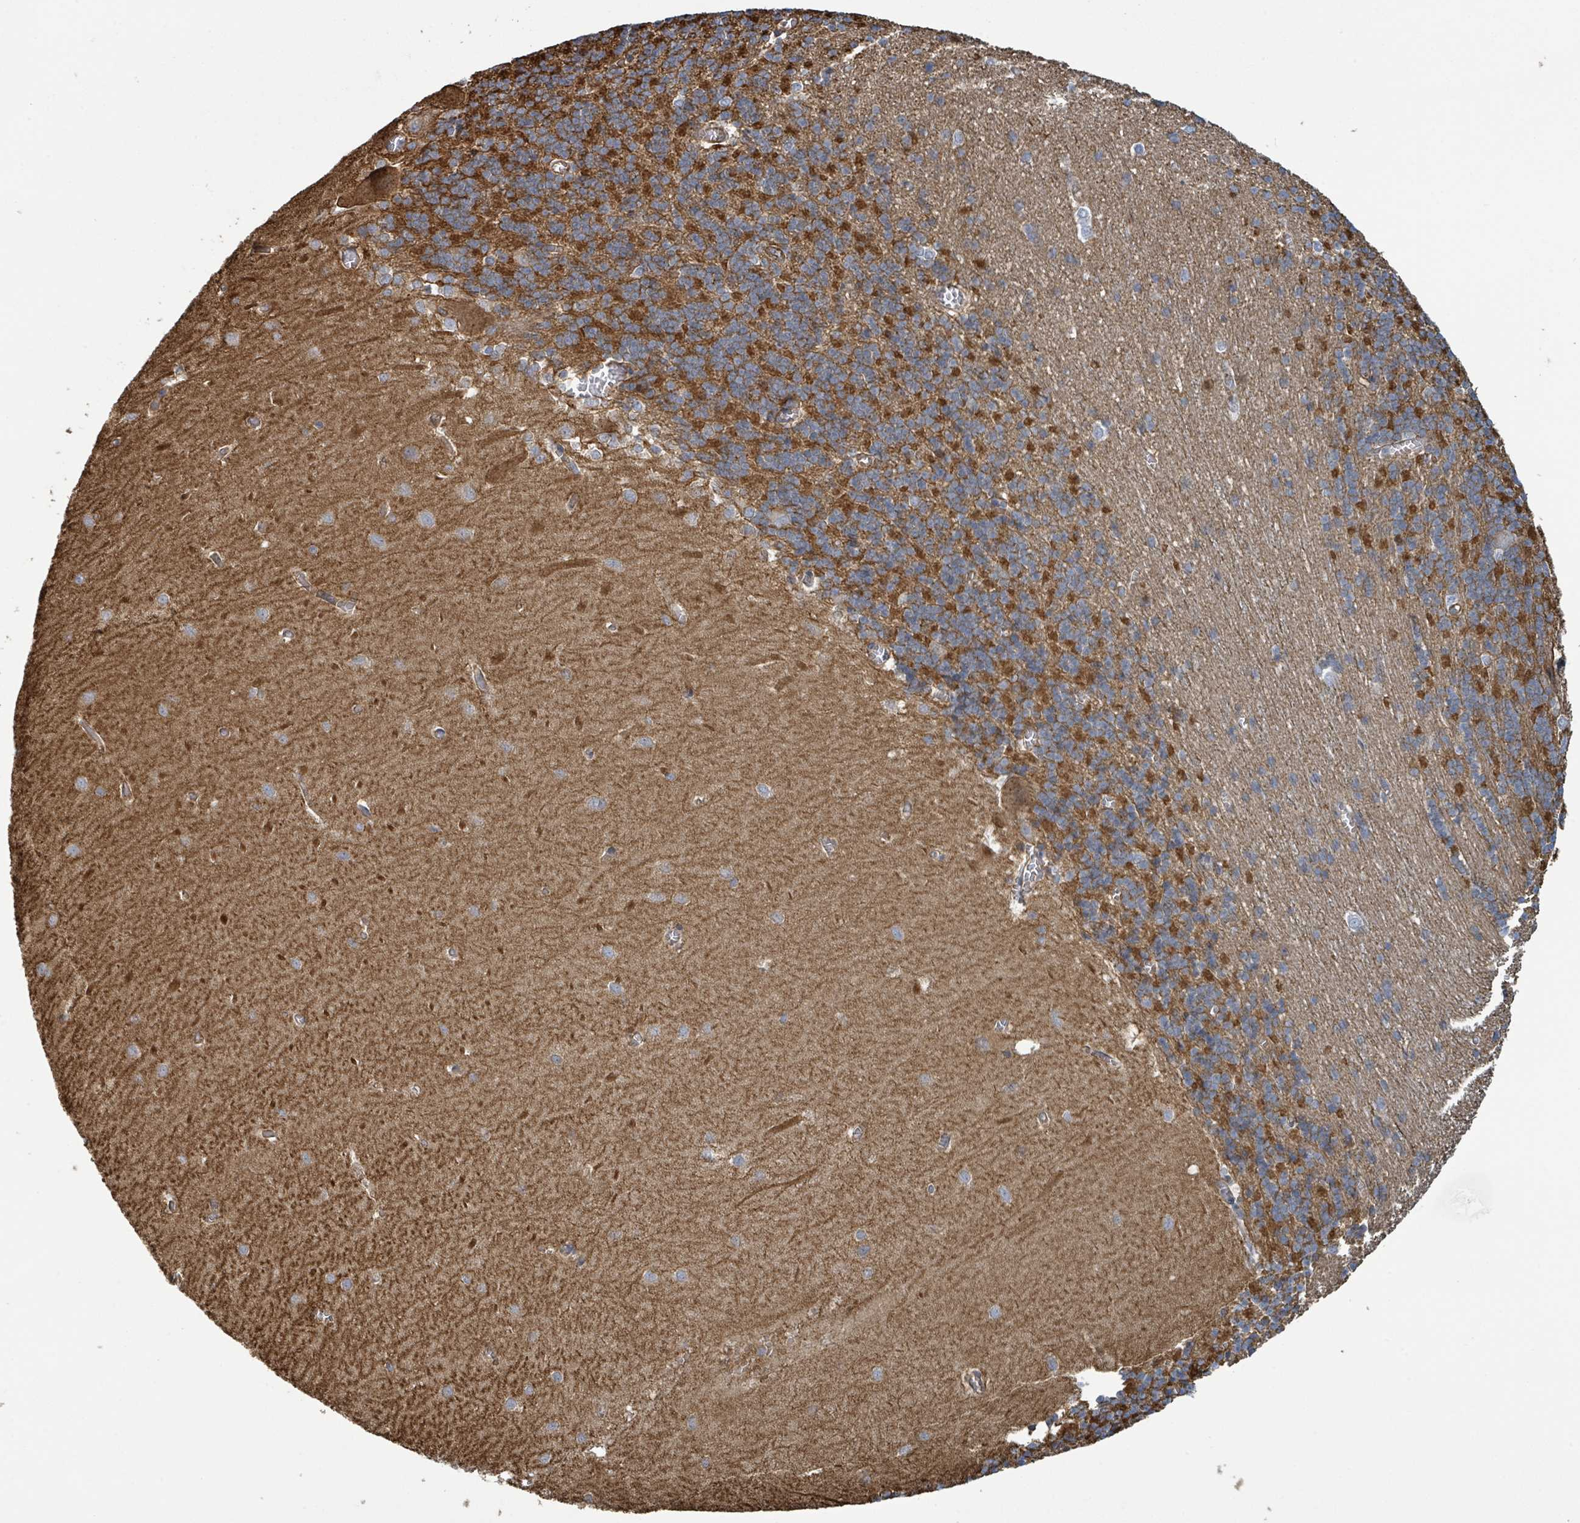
{"staining": {"intensity": "strong", "quantity": "25%-75%", "location": "cytoplasmic/membranous"}, "tissue": "cerebellum", "cell_type": "Cells in granular layer", "image_type": "normal", "snomed": [{"axis": "morphology", "description": "Normal tissue, NOS"}, {"axis": "topography", "description": "Cerebellum"}], "caption": "Normal cerebellum exhibits strong cytoplasmic/membranous staining in approximately 25%-75% of cells in granular layer.", "gene": "LDOC1", "patient": {"sex": "male", "age": 37}}